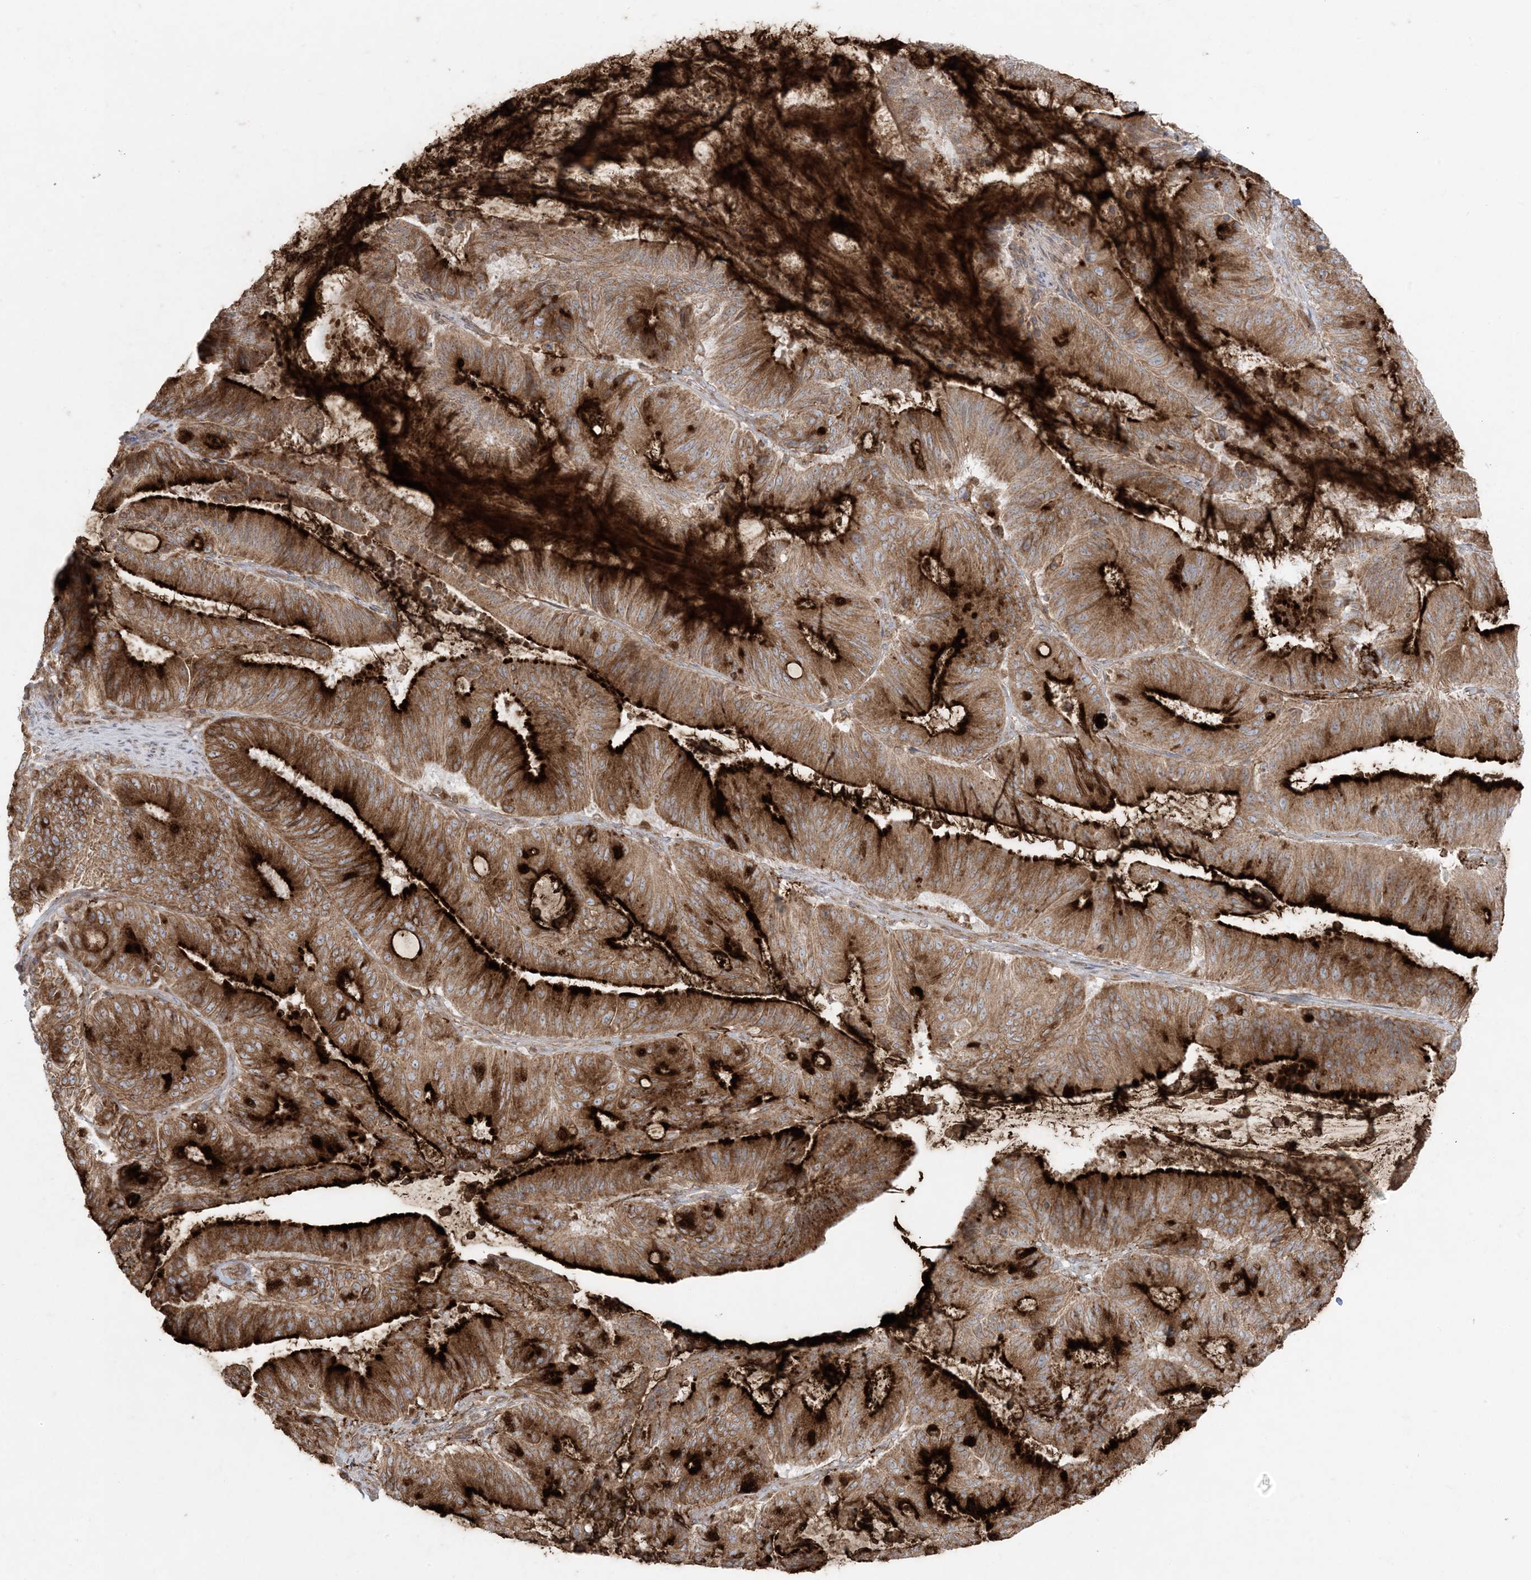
{"staining": {"intensity": "strong", "quantity": ">75%", "location": "cytoplasmic/membranous"}, "tissue": "liver cancer", "cell_type": "Tumor cells", "image_type": "cancer", "snomed": [{"axis": "morphology", "description": "Normal tissue, NOS"}, {"axis": "morphology", "description": "Cholangiocarcinoma"}, {"axis": "topography", "description": "Liver"}, {"axis": "topography", "description": "Peripheral nerve tissue"}], "caption": "DAB (3,3'-diaminobenzidine) immunohistochemical staining of human liver cholangiocarcinoma reveals strong cytoplasmic/membranous protein expression in approximately >75% of tumor cells. The protein of interest is stained brown, and the nuclei are stained in blue (DAB IHC with brightfield microscopy, high magnification).", "gene": "UBXN4", "patient": {"sex": "female", "age": 73}}